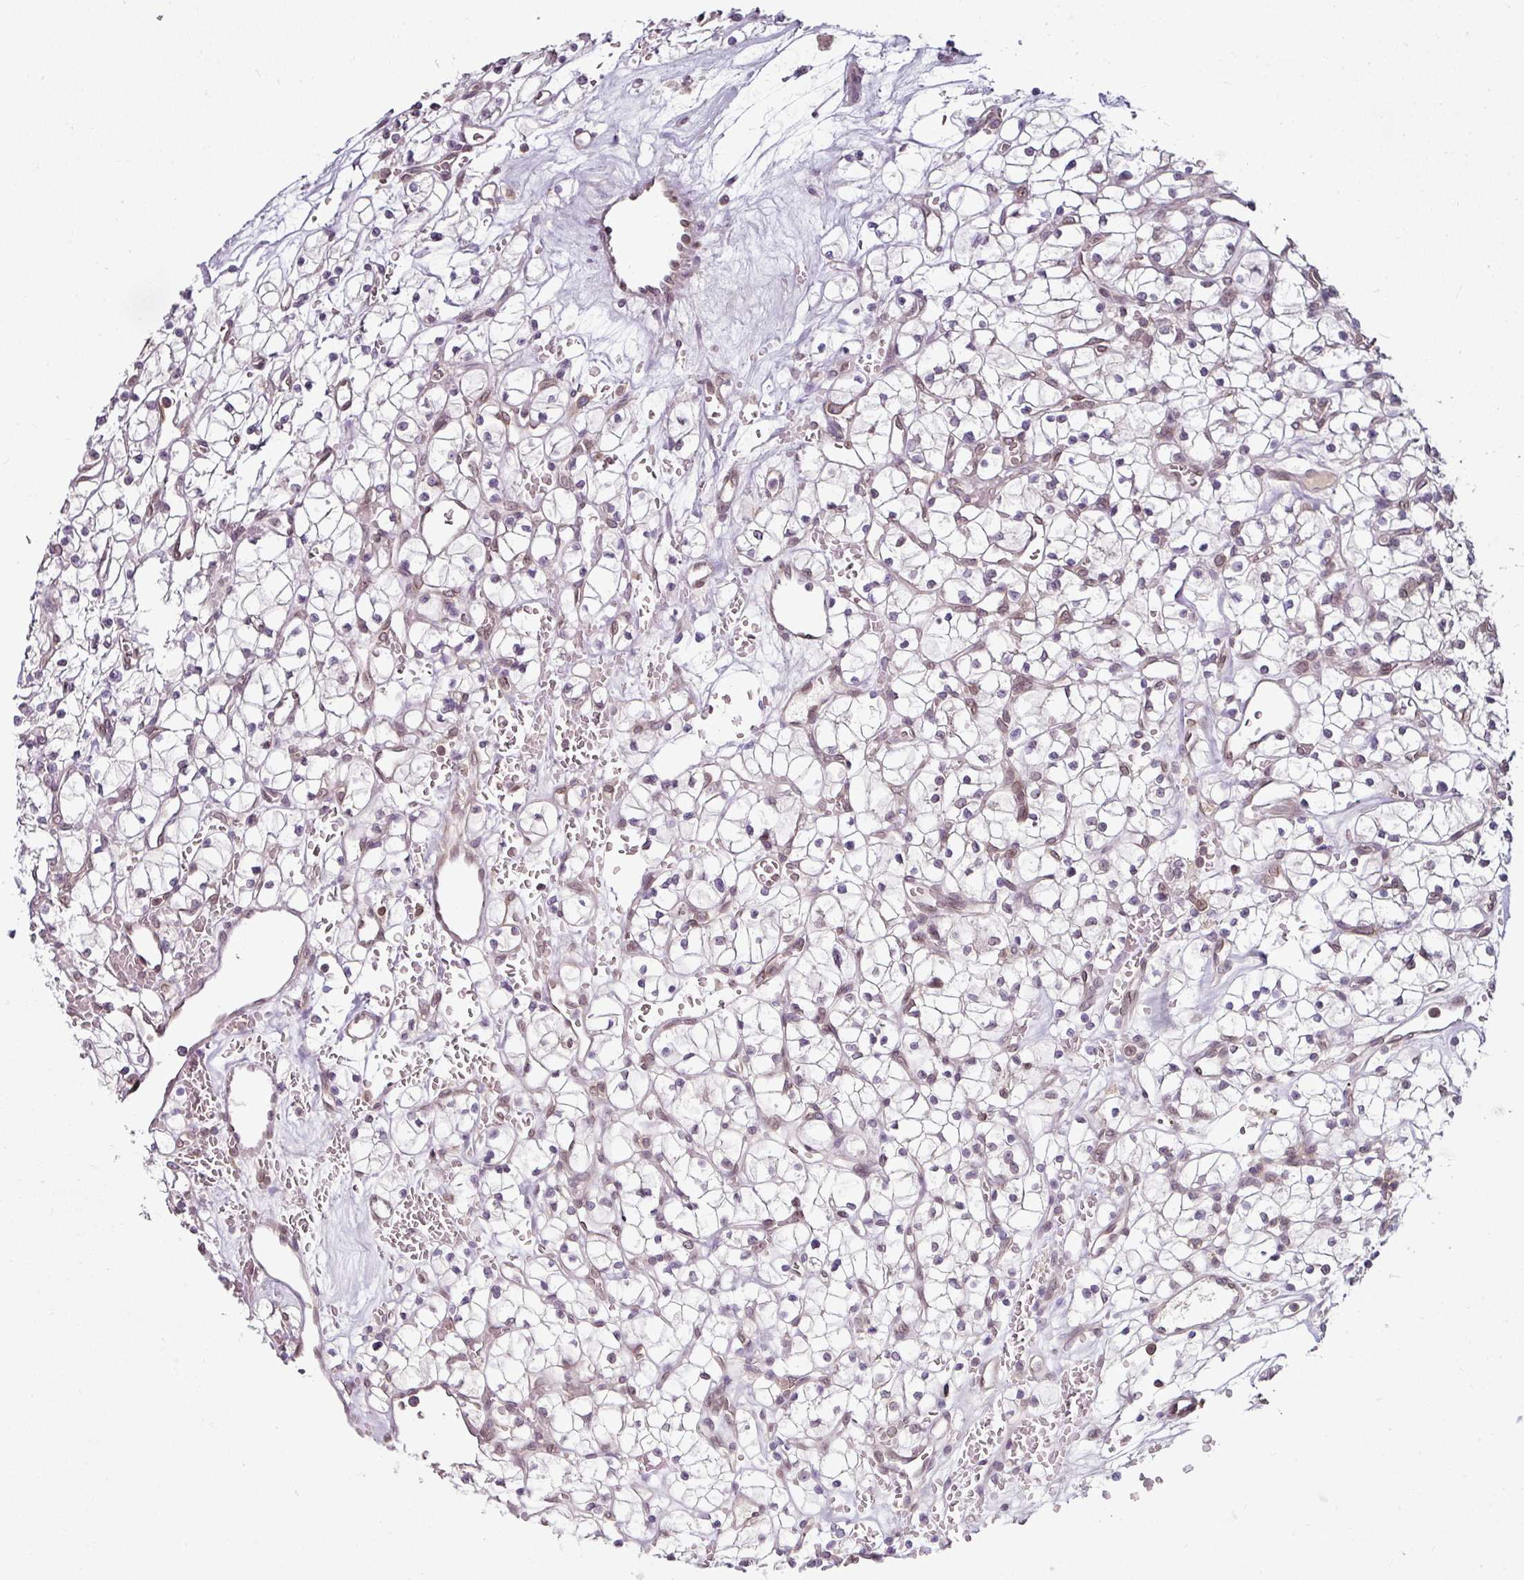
{"staining": {"intensity": "weak", "quantity": "<25%", "location": "nuclear"}, "tissue": "renal cancer", "cell_type": "Tumor cells", "image_type": "cancer", "snomed": [{"axis": "morphology", "description": "Adenocarcinoma, NOS"}, {"axis": "topography", "description": "Kidney"}], "caption": "Immunohistochemistry (IHC) of human adenocarcinoma (renal) reveals no positivity in tumor cells.", "gene": "RANGAP1", "patient": {"sex": "female", "age": 64}}